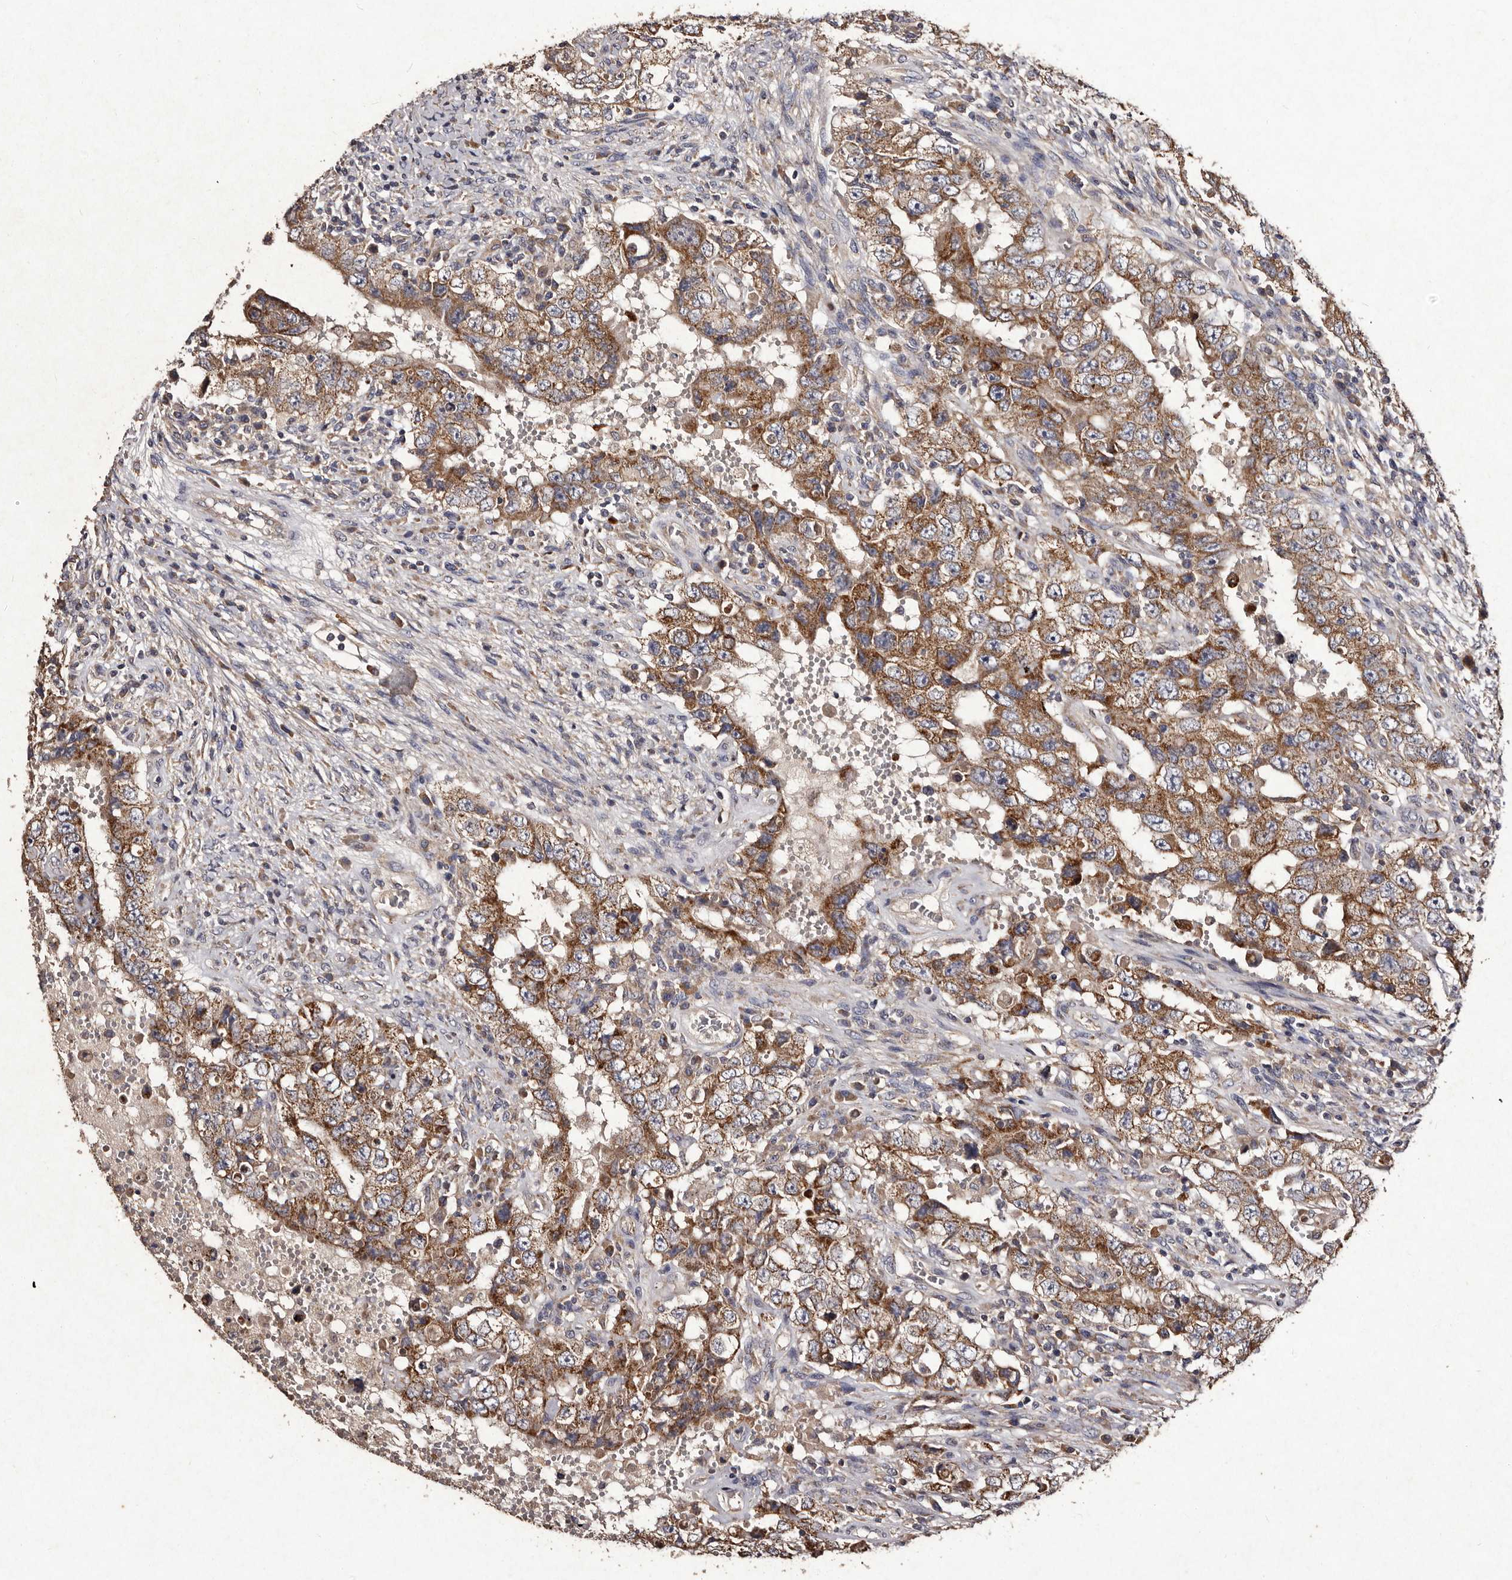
{"staining": {"intensity": "moderate", "quantity": ">75%", "location": "cytoplasmic/membranous"}, "tissue": "testis cancer", "cell_type": "Tumor cells", "image_type": "cancer", "snomed": [{"axis": "morphology", "description": "Carcinoma, Embryonal, NOS"}, {"axis": "topography", "description": "Testis"}], "caption": "Immunohistochemistry (DAB) staining of testis embryonal carcinoma displays moderate cytoplasmic/membranous protein expression in approximately >75% of tumor cells. (DAB IHC, brown staining for protein, blue staining for nuclei).", "gene": "TFB1M", "patient": {"sex": "male", "age": 26}}